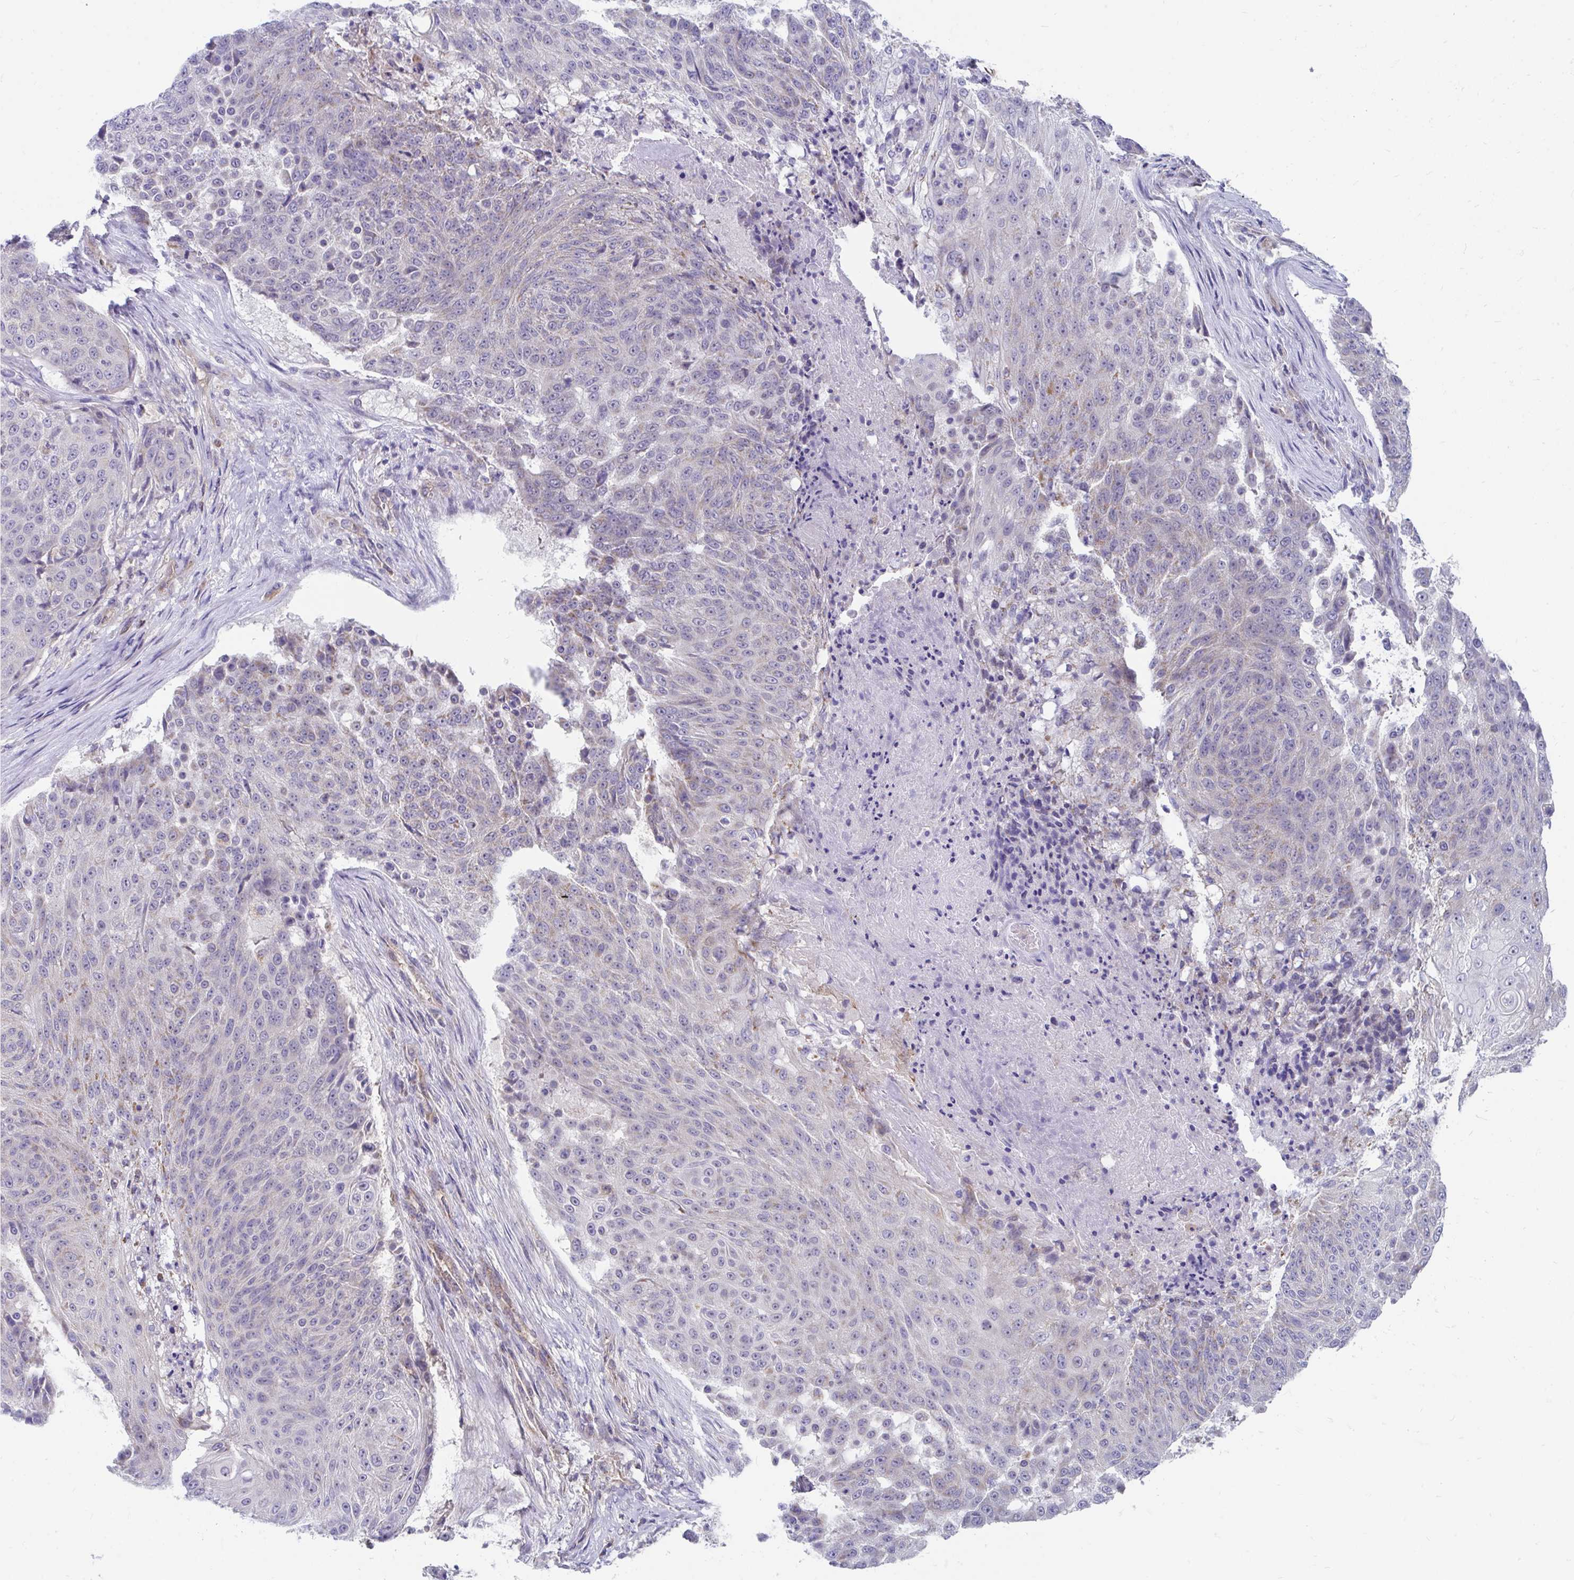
{"staining": {"intensity": "negative", "quantity": "none", "location": "none"}, "tissue": "urothelial cancer", "cell_type": "Tumor cells", "image_type": "cancer", "snomed": [{"axis": "morphology", "description": "Urothelial carcinoma, High grade"}, {"axis": "topography", "description": "Urinary bladder"}], "caption": "High power microscopy image of an immunohistochemistry (IHC) image of high-grade urothelial carcinoma, revealing no significant positivity in tumor cells.", "gene": "FHIP1B", "patient": {"sex": "female", "age": 63}}